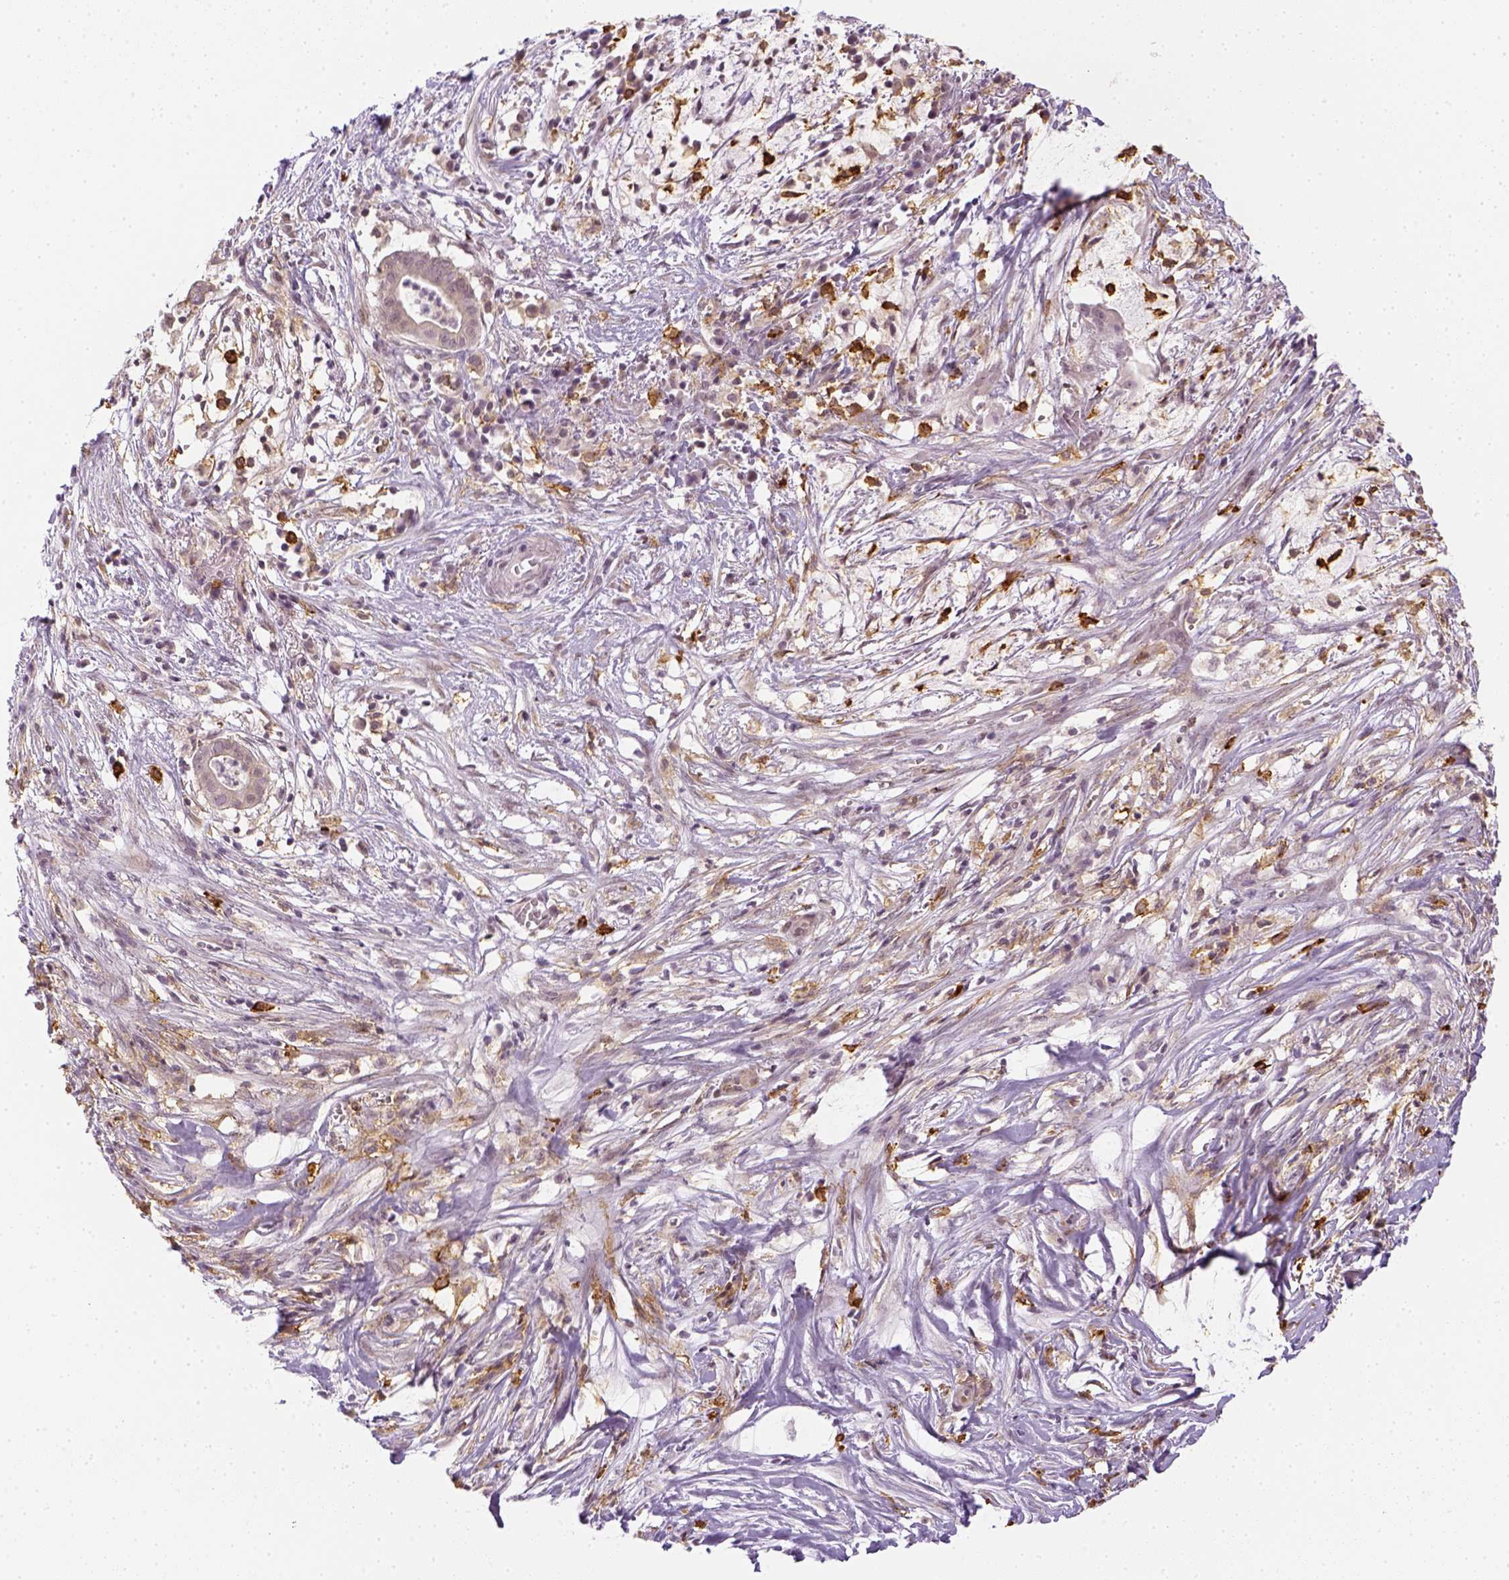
{"staining": {"intensity": "negative", "quantity": "none", "location": "none"}, "tissue": "pancreatic cancer", "cell_type": "Tumor cells", "image_type": "cancer", "snomed": [{"axis": "morphology", "description": "Adenocarcinoma, NOS"}, {"axis": "topography", "description": "Pancreas"}], "caption": "The micrograph demonstrates no significant positivity in tumor cells of adenocarcinoma (pancreatic).", "gene": "CD14", "patient": {"sex": "male", "age": 61}}